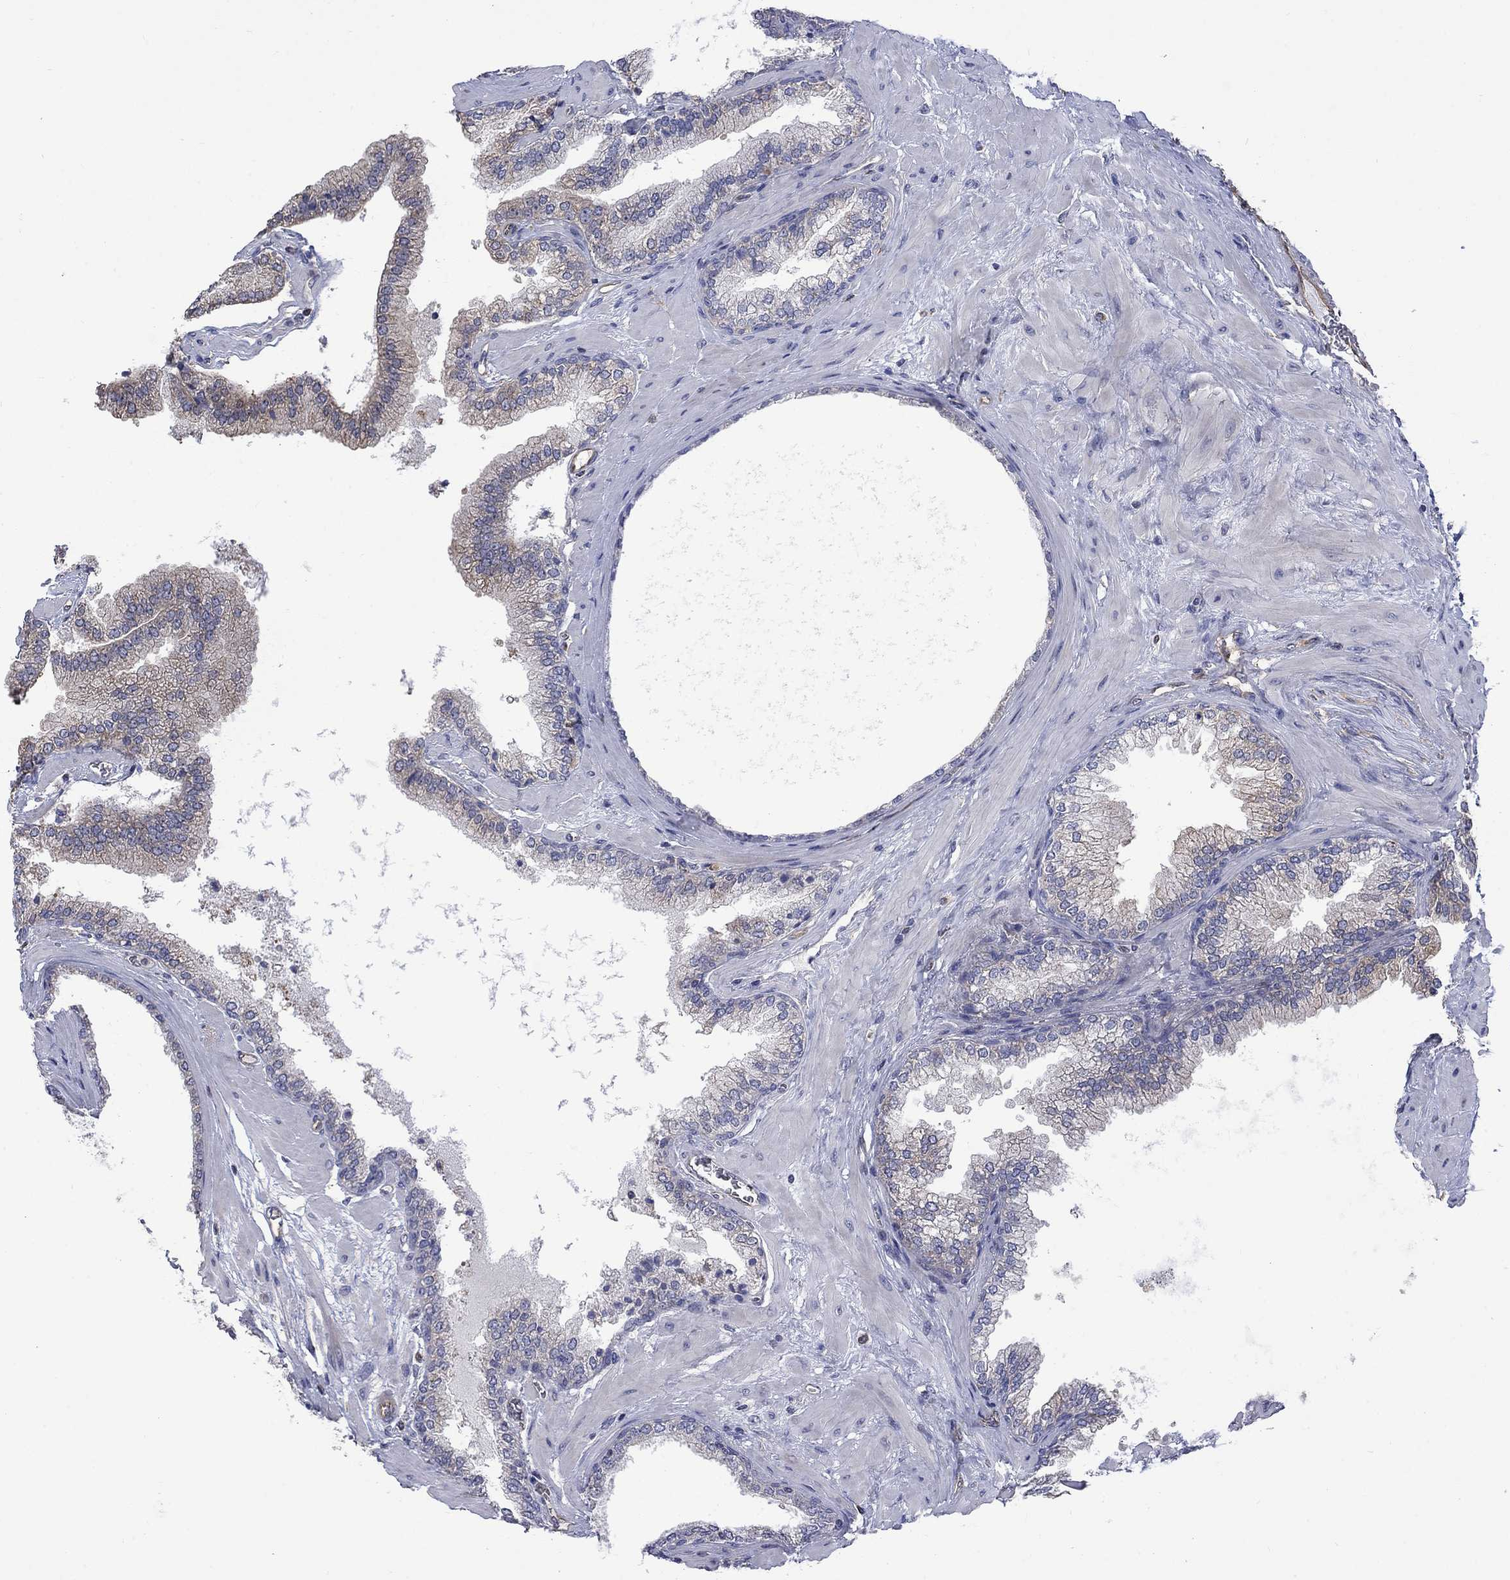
{"staining": {"intensity": "weak", "quantity": "<25%", "location": "cytoplasmic/membranous"}, "tissue": "prostate cancer", "cell_type": "Tumor cells", "image_type": "cancer", "snomed": [{"axis": "morphology", "description": "Adenocarcinoma, Low grade"}, {"axis": "topography", "description": "Prostate"}], "caption": "An IHC image of low-grade adenocarcinoma (prostate) is shown. There is no staining in tumor cells of low-grade adenocarcinoma (prostate).", "gene": "CAMKK2", "patient": {"sex": "male", "age": 72}}